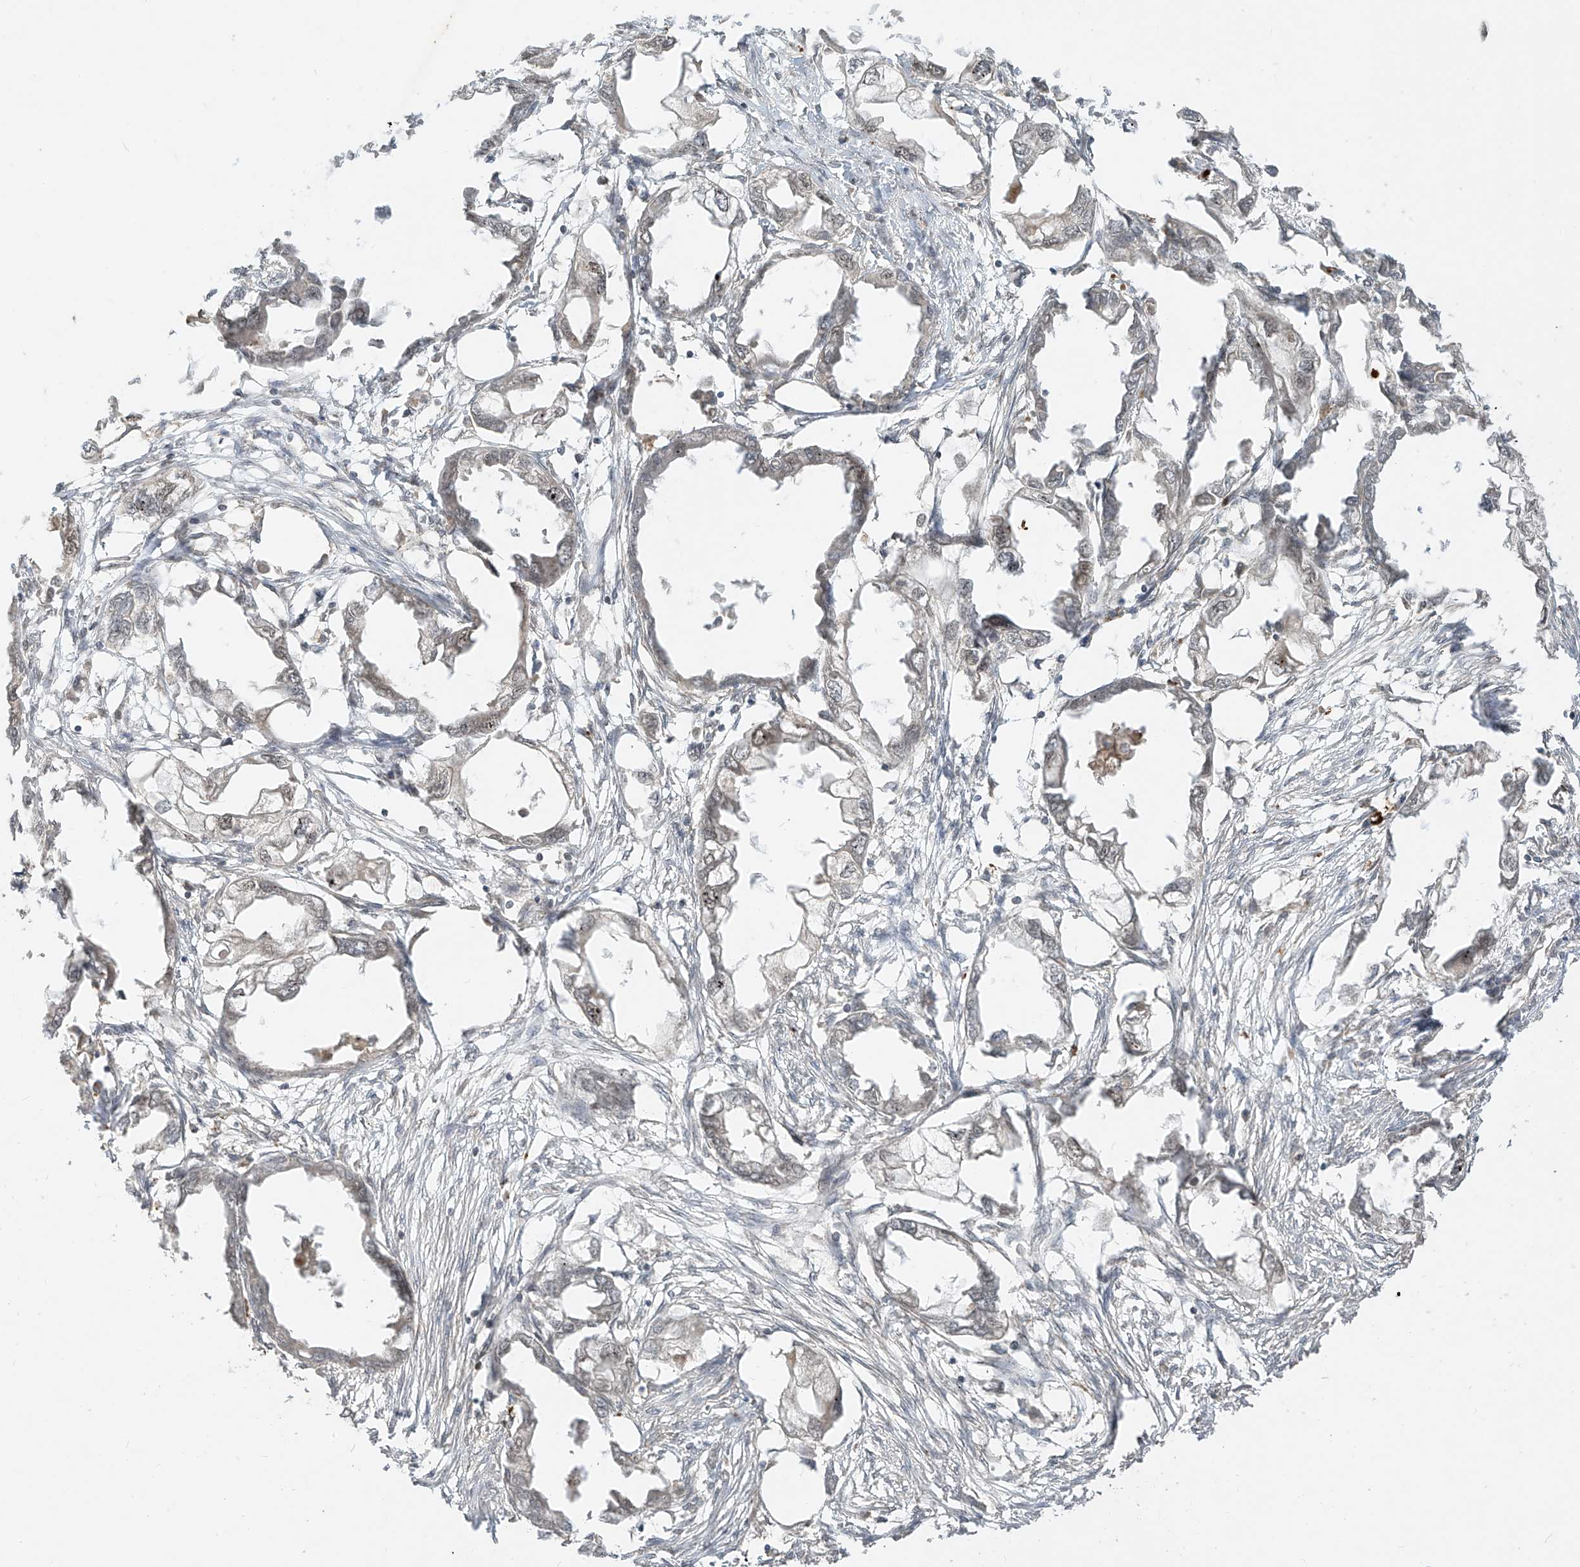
{"staining": {"intensity": "negative", "quantity": "none", "location": "none"}, "tissue": "endometrial cancer", "cell_type": "Tumor cells", "image_type": "cancer", "snomed": [{"axis": "morphology", "description": "Adenocarcinoma, NOS"}, {"axis": "morphology", "description": "Adenocarcinoma, metastatic, NOS"}, {"axis": "topography", "description": "Adipose tissue"}, {"axis": "topography", "description": "Endometrium"}], "caption": "An IHC micrograph of metastatic adenocarcinoma (endometrial) is shown. There is no staining in tumor cells of metastatic adenocarcinoma (endometrial). (DAB (3,3'-diaminobenzidine) immunohistochemistry (IHC) with hematoxylin counter stain).", "gene": "LCOR", "patient": {"sex": "female", "age": 67}}